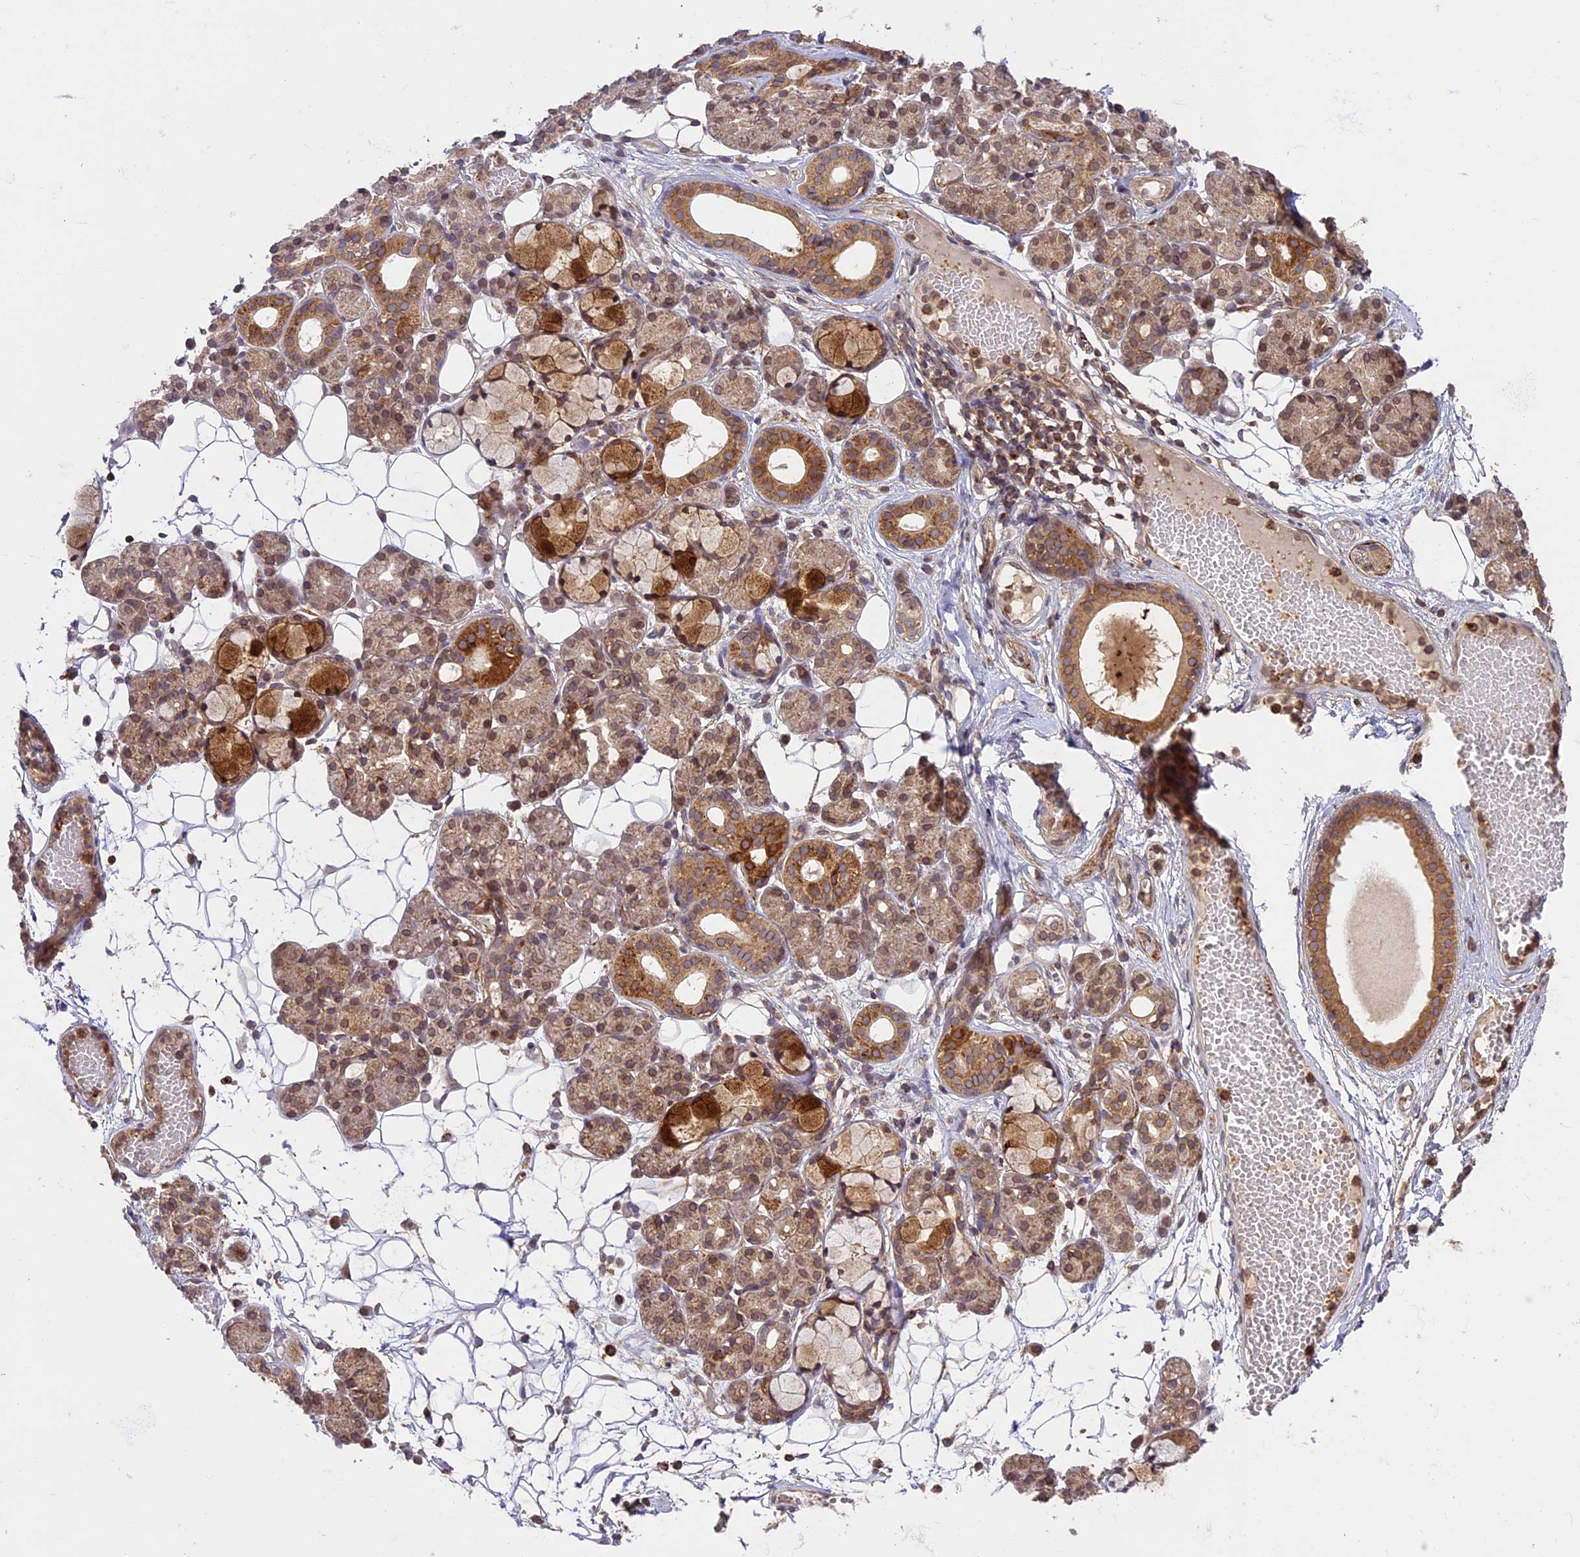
{"staining": {"intensity": "moderate", "quantity": ">75%", "location": "cytoplasmic/membranous,nuclear"}, "tissue": "salivary gland", "cell_type": "Glandular cells", "image_type": "normal", "snomed": [{"axis": "morphology", "description": "Normal tissue, NOS"}, {"axis": "topography", "description": "Salivary gland"}], "caption": "The photomicrograph reveals a brown stain indicating the presence of a protein in the cytoplasmic/membranous,nuclear of glandular cells in salivary gland. The staining was performed using DAB to visualize the protein expression in brown, while the nuclei were stained in blue with hematoxylin (Magnification: 20x).", "gene": "DGKH", "patient": {"sex": "male", "age": 63}}